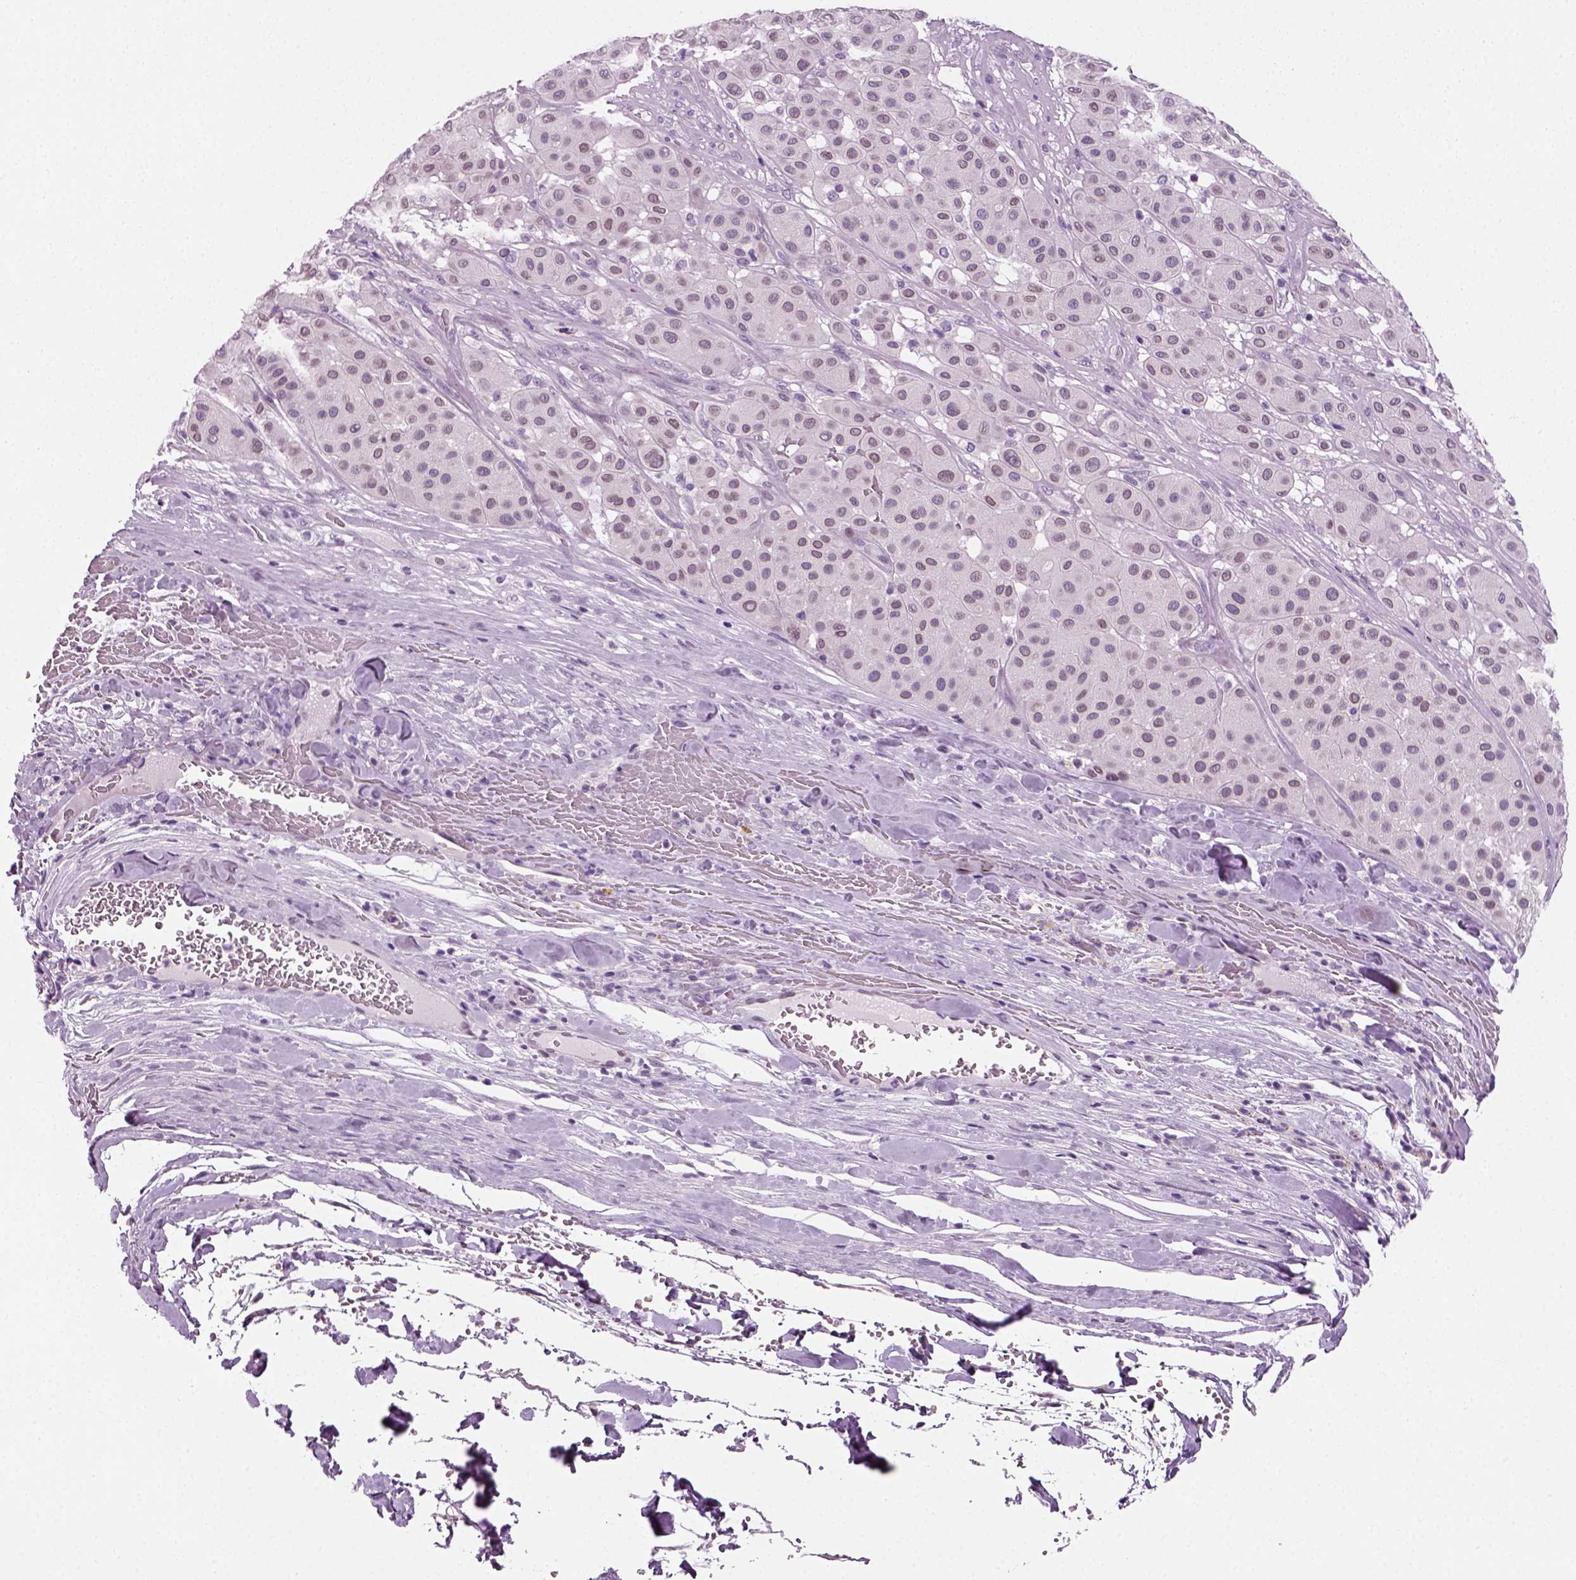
{"staining": {"intensity": "negative", "quantity": "none", "location": "none"}, "tissue": "melanoma", "cell_type": "Tumor cells", "image_type": "cancer", "snomed": [{"axis": "morphology", "description": "Malignant melanoma, Metastatic site"}, {"axis": "topography", "description": "Smooth muscle"}], "caption": "Melanoma was stained to show a protein in brown. There is no significant positivity in tumor cells.", "gene": "SPATA31E1", "patient": {"sex": "male", "age": 41}}